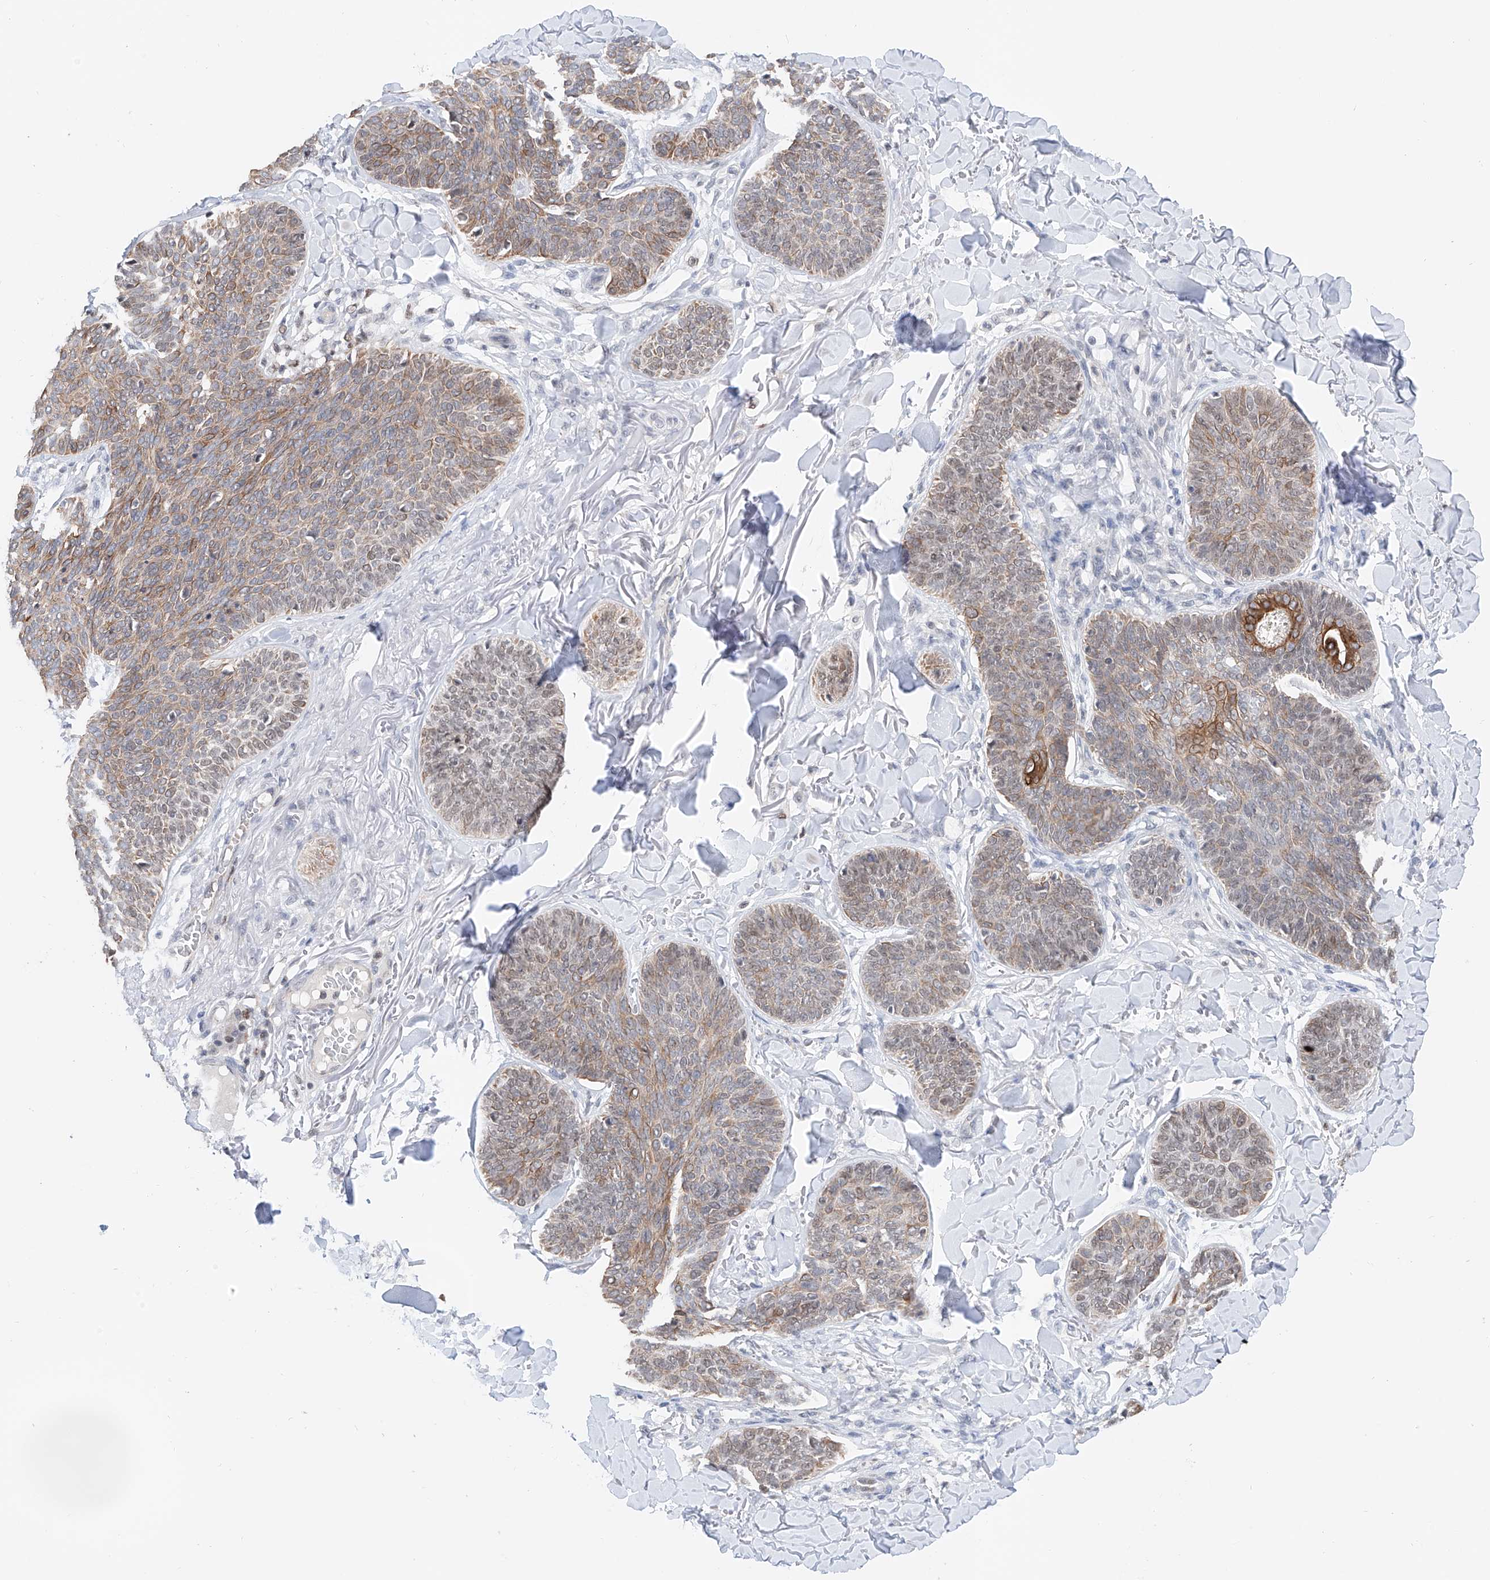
{"staining": {"intensity": "moderate", "quantity": "25%-75%", "location": "cytoplasmic/membranous,nuclear"}, "tissue": "skin cancer", "cell_type": "Tumor cells", "image_type": "cancer", "snomed": [{"axis": "morphology", "description": "Basal cell carcinoma"}, {"axis": "topography", "description": "Skin"}], "caption": "DAB immunohistochemical staining of skin cancer (basal cell carcinoma) demonstrates moderate cytoplasmic/membranous and nuclear protein staining in approximately 25%-75% of tumor cells. The staining was performed using DAB to visualize the protein expression in brown, while the nuclei were stained in blue with hematoxylin (Magnification: 20x).", "gene": "SNRNP200", "patient": {"sex": "male", "age": 85}}